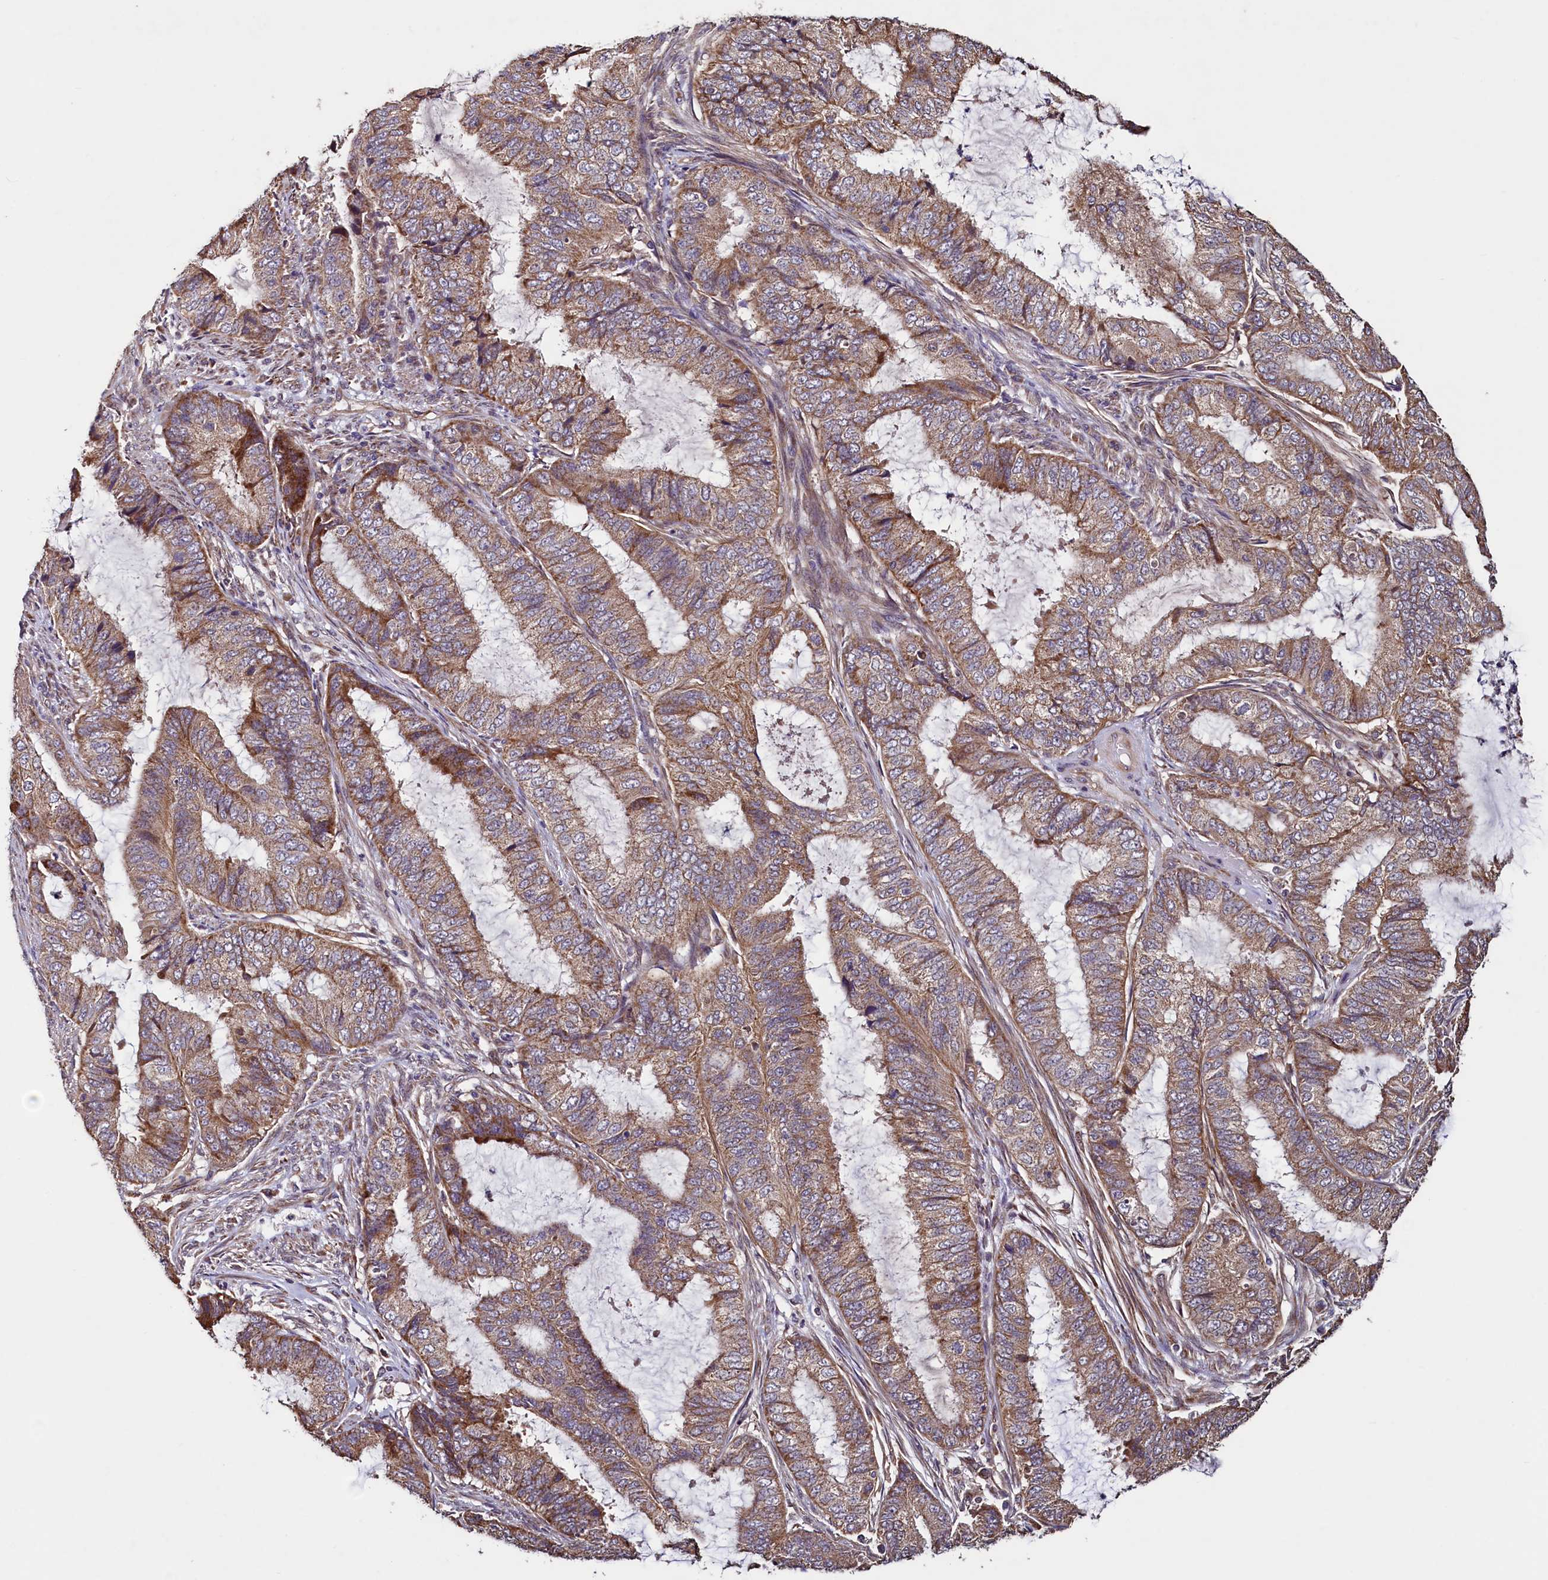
{"staining": {"intensity": "moderate", "quantity": ">75%", "location": "cytoplasmic/membranous"}, "tissue": "endometrial cancer", "cell_type": "Tumor cells", "image_type": "cancer", "snomed": [{"axis": "morphology", "description": "Adenocarcinoma, NOS"}, {"axis": "topography", "description": "Endometrium"}], "caption": "An immunohistochemistry micrograph of neoplastic tissue is shown. Protein staining in brown shows moderate cytoplasmic/membranous positivity in endometrial cancer (adenocarcinoma) within tumor cells.", "gene": "RBFA", "patient": {"sex": "female", "age": 51}}